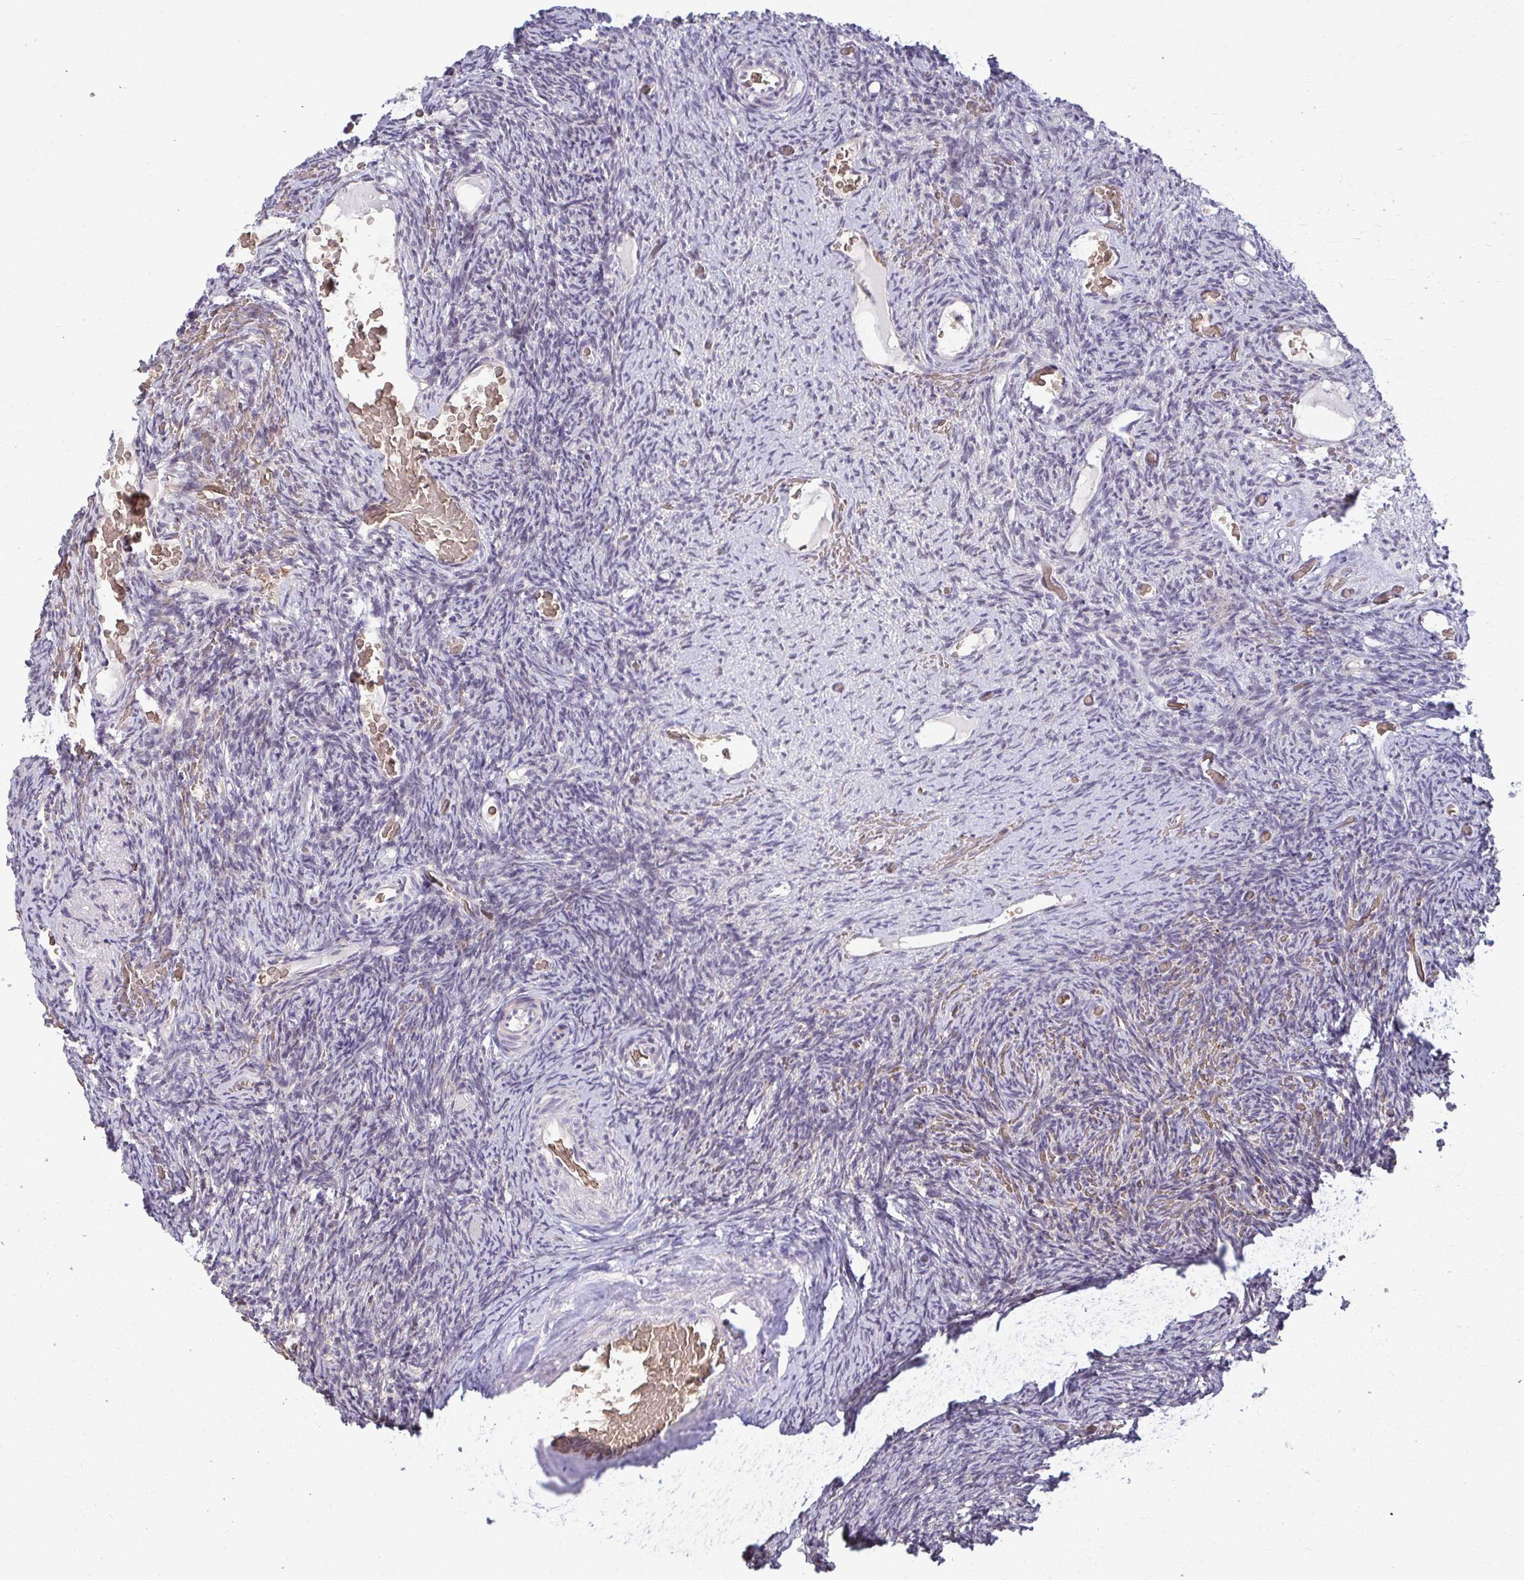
{"staining": {"intensity": "weak", "quantity": "<25%", "location": "cytoplasmic/membranous"}, "tissue": "ovary", "cell_type": "Ovarian stroma cells", "image_type": "normal", "snomed": [{"axis": "morphology", "description": "Normal tissue, NOS"}, {"axis": "topography", "description": "Ovary"}], "caption": "High magnification brightfield microscopy of benign ovary stained with DAB (3,3'-diaminobenzidine) (brown) and counterstained with hematoxylin (blue): ovarian stroma cells show no significant staining. (DAB immunohistochemistry, high magnification).", "gene": "ZNF34", "patient": {"sex": "female", "age": 34}}